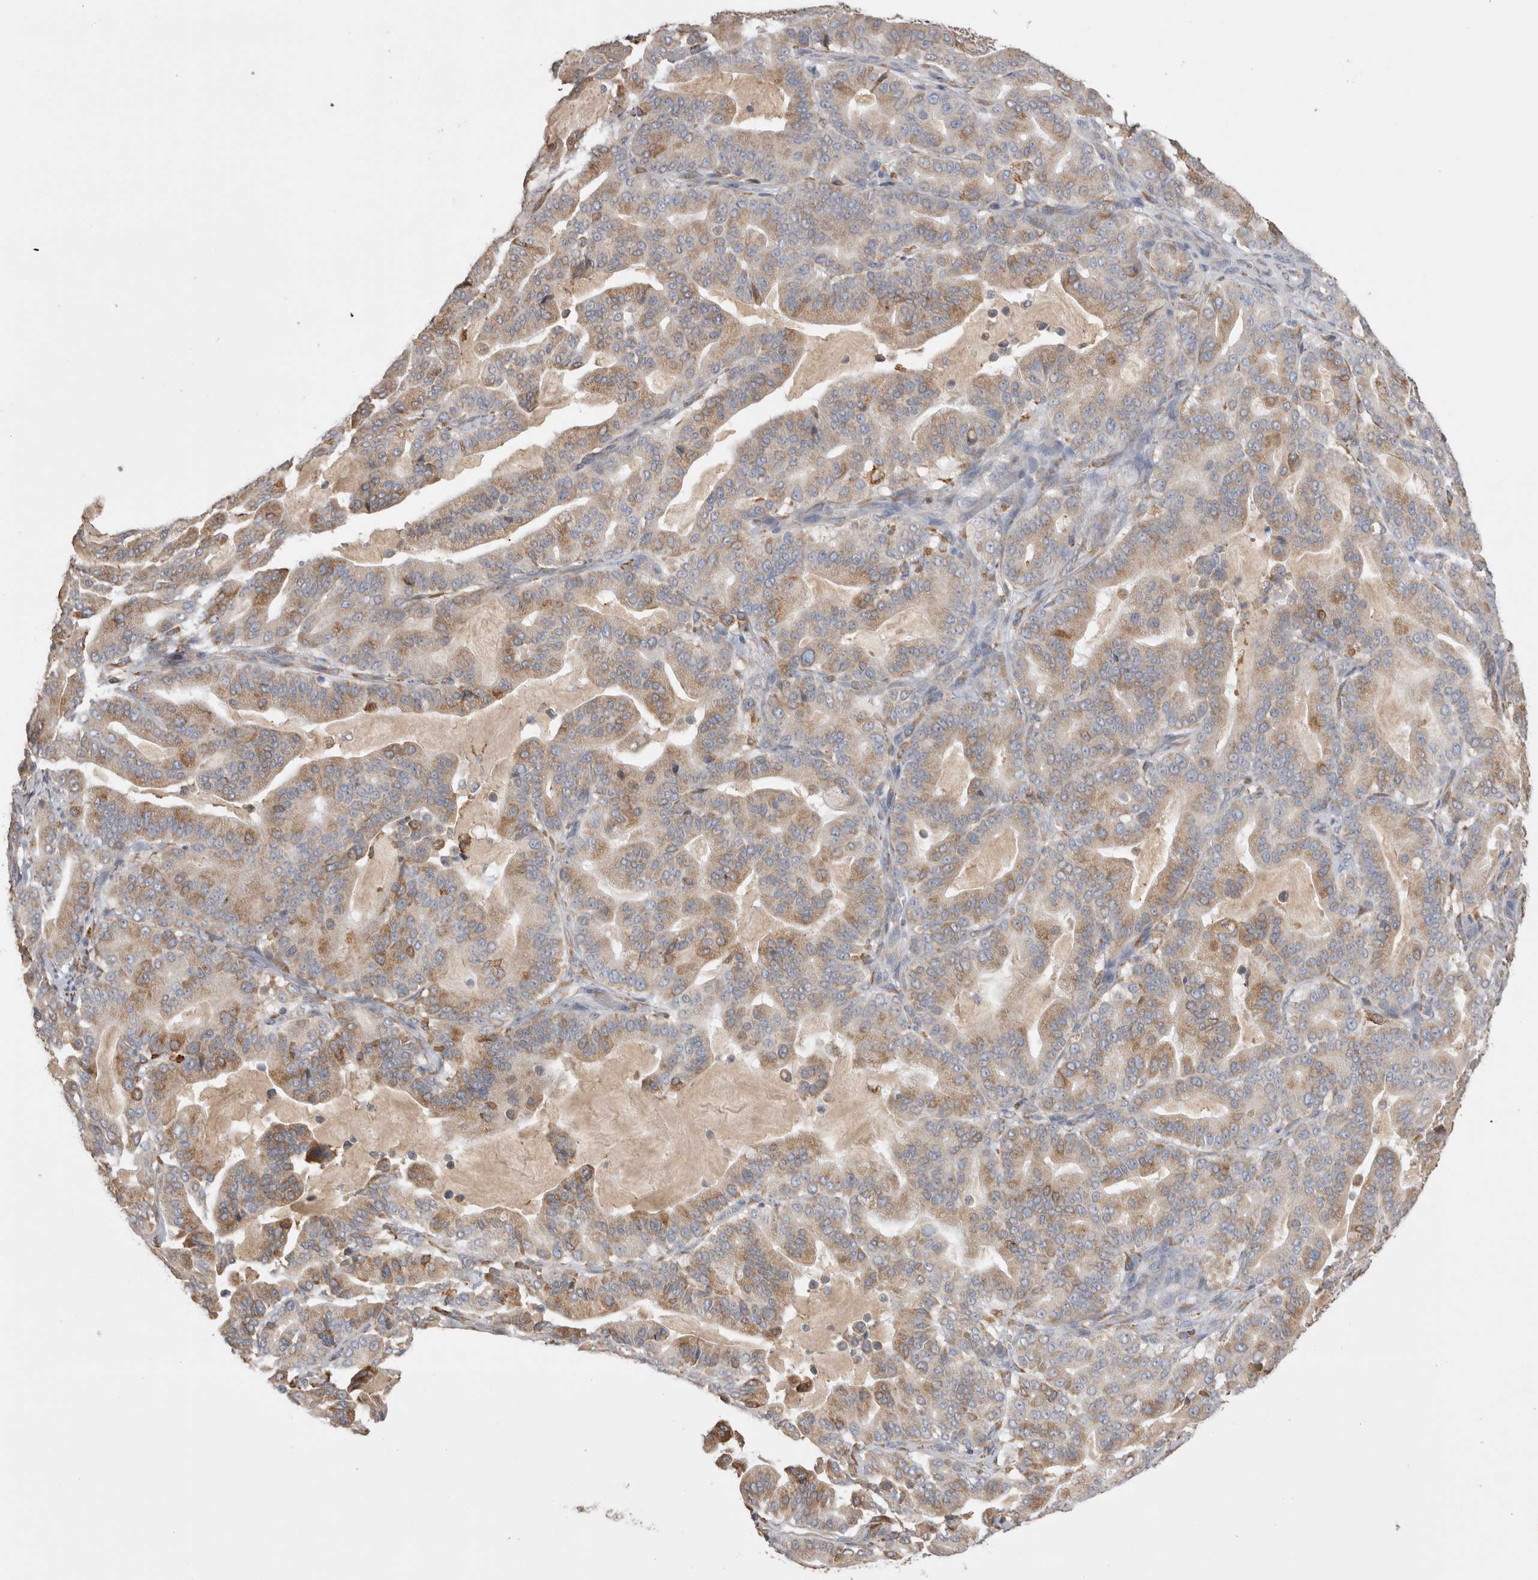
{"staining": {"intensity": "moderate", "quantity": ">75%", "location": "cytoplasmic/membranous"}, "tissue": "pancreatic cancer", "cell_type": "Tumor cells", "image_type": "cancer", "snomed": [{"axis": "morphology", "description": "Adenocarcinoma, NOS"}, {"axis": "topography", "description": "Pancreas"}], "caption": "A high-resolution histopathology image shows IHC staining of pancreatic cancer (adenocarcinoma), which exhibits moderate cytoplasmic/membranous expression in about >75% of tumor cells. Using DAB (3,3'-diaminobenzidine) (brown) and hematoxylin (blue) stains, captured at high magnification using brightfield microscopy.", "gene": "LRPAP1", "patient": {"sex": "male", "age": 63}}